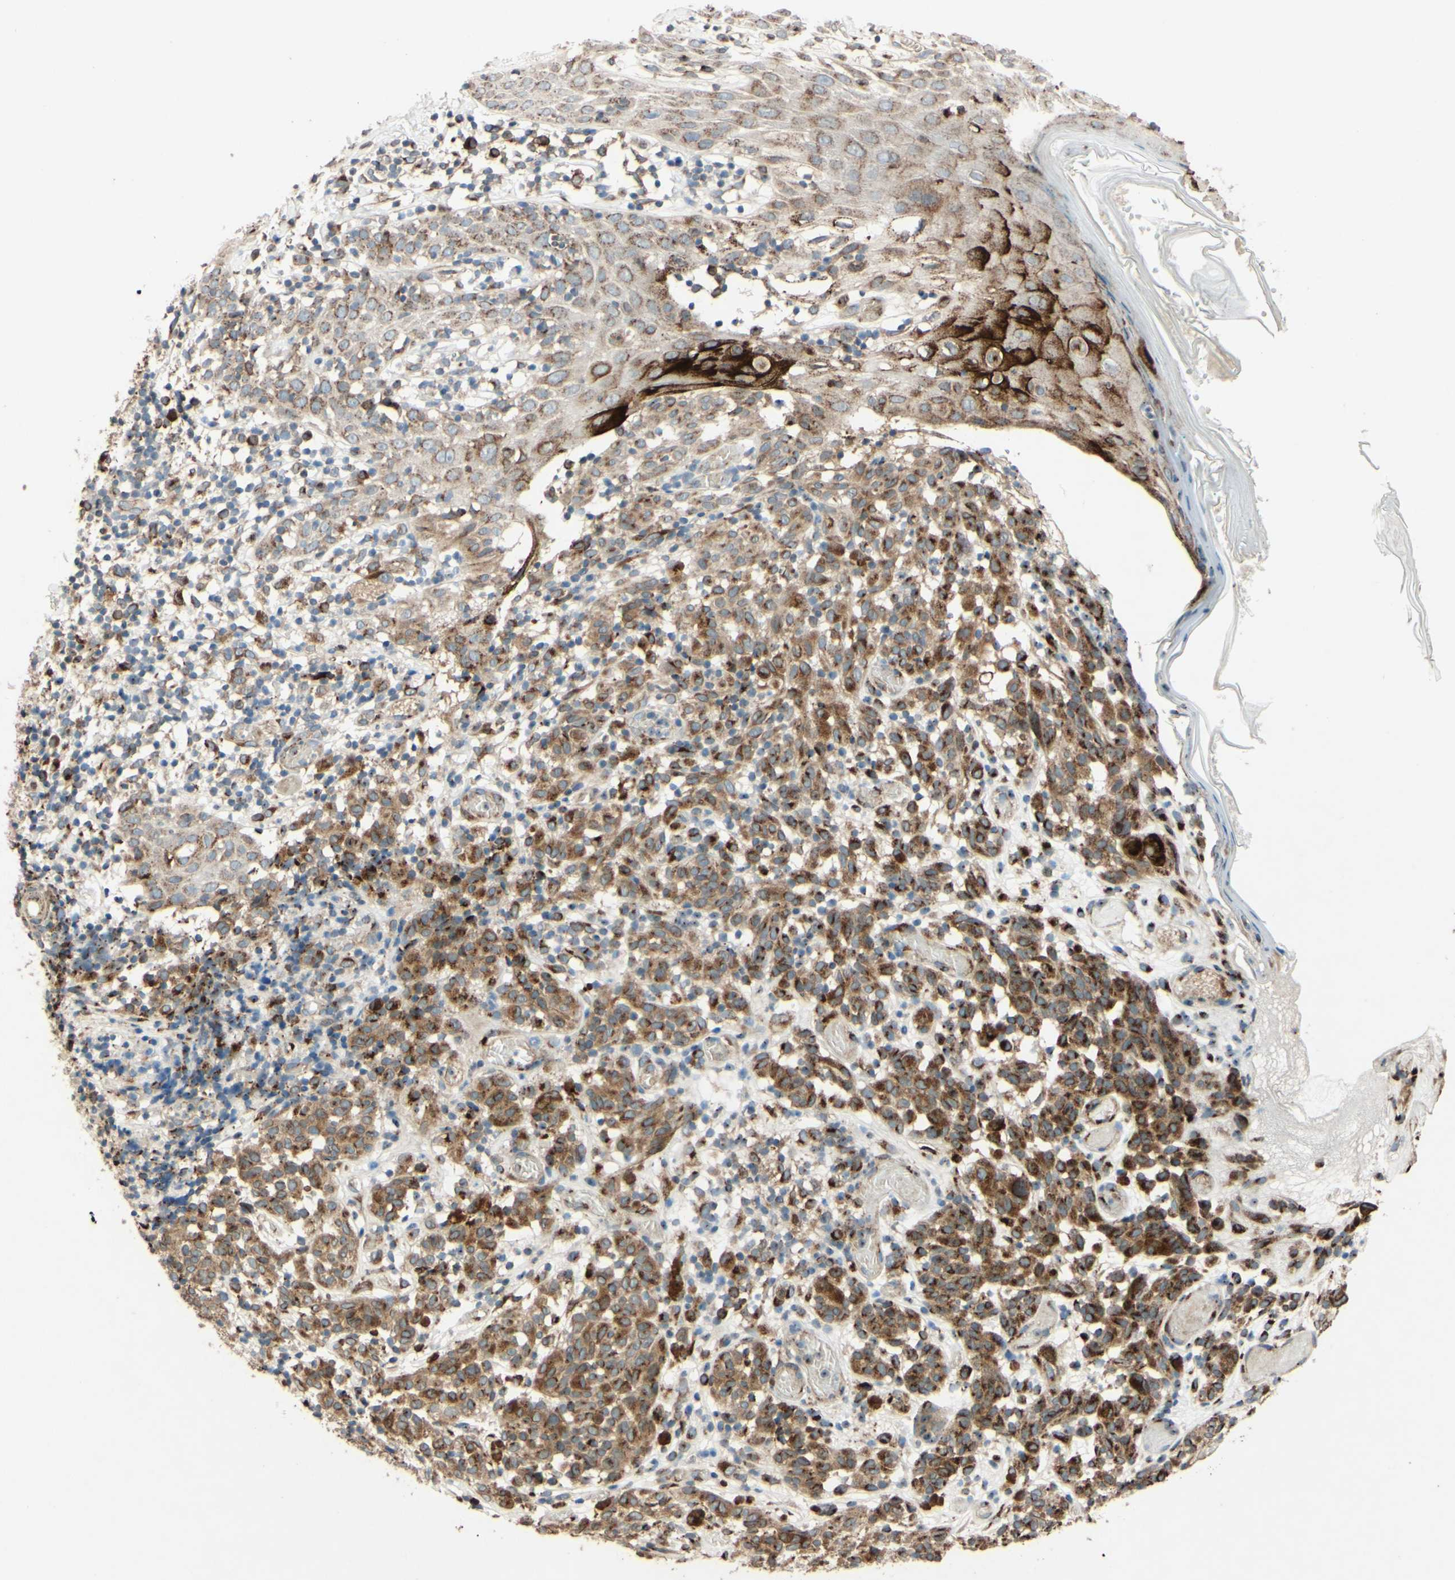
{"staining": {"intensity": "strong", "quantity": "25%-75%", "location": "cytoplasmic/membranous,nuclear"}, "tissue": "melanoma", "cell_type": "Tumor cells", "image_type": "cancer", "snomed": [{"axis": "morphology", "description": "Malignant melanoma, NOS"}, {"axis": "topography", "description": "Skin"}], "caption": "A high amount of strong cytoplasmic/membranous and nuclear positivity is seen in approximately 25%-75% of tumor cells in malignant melanoma tissue.", "gene": "PTPRU", "patient": {"sex": "female", "age": 46}}